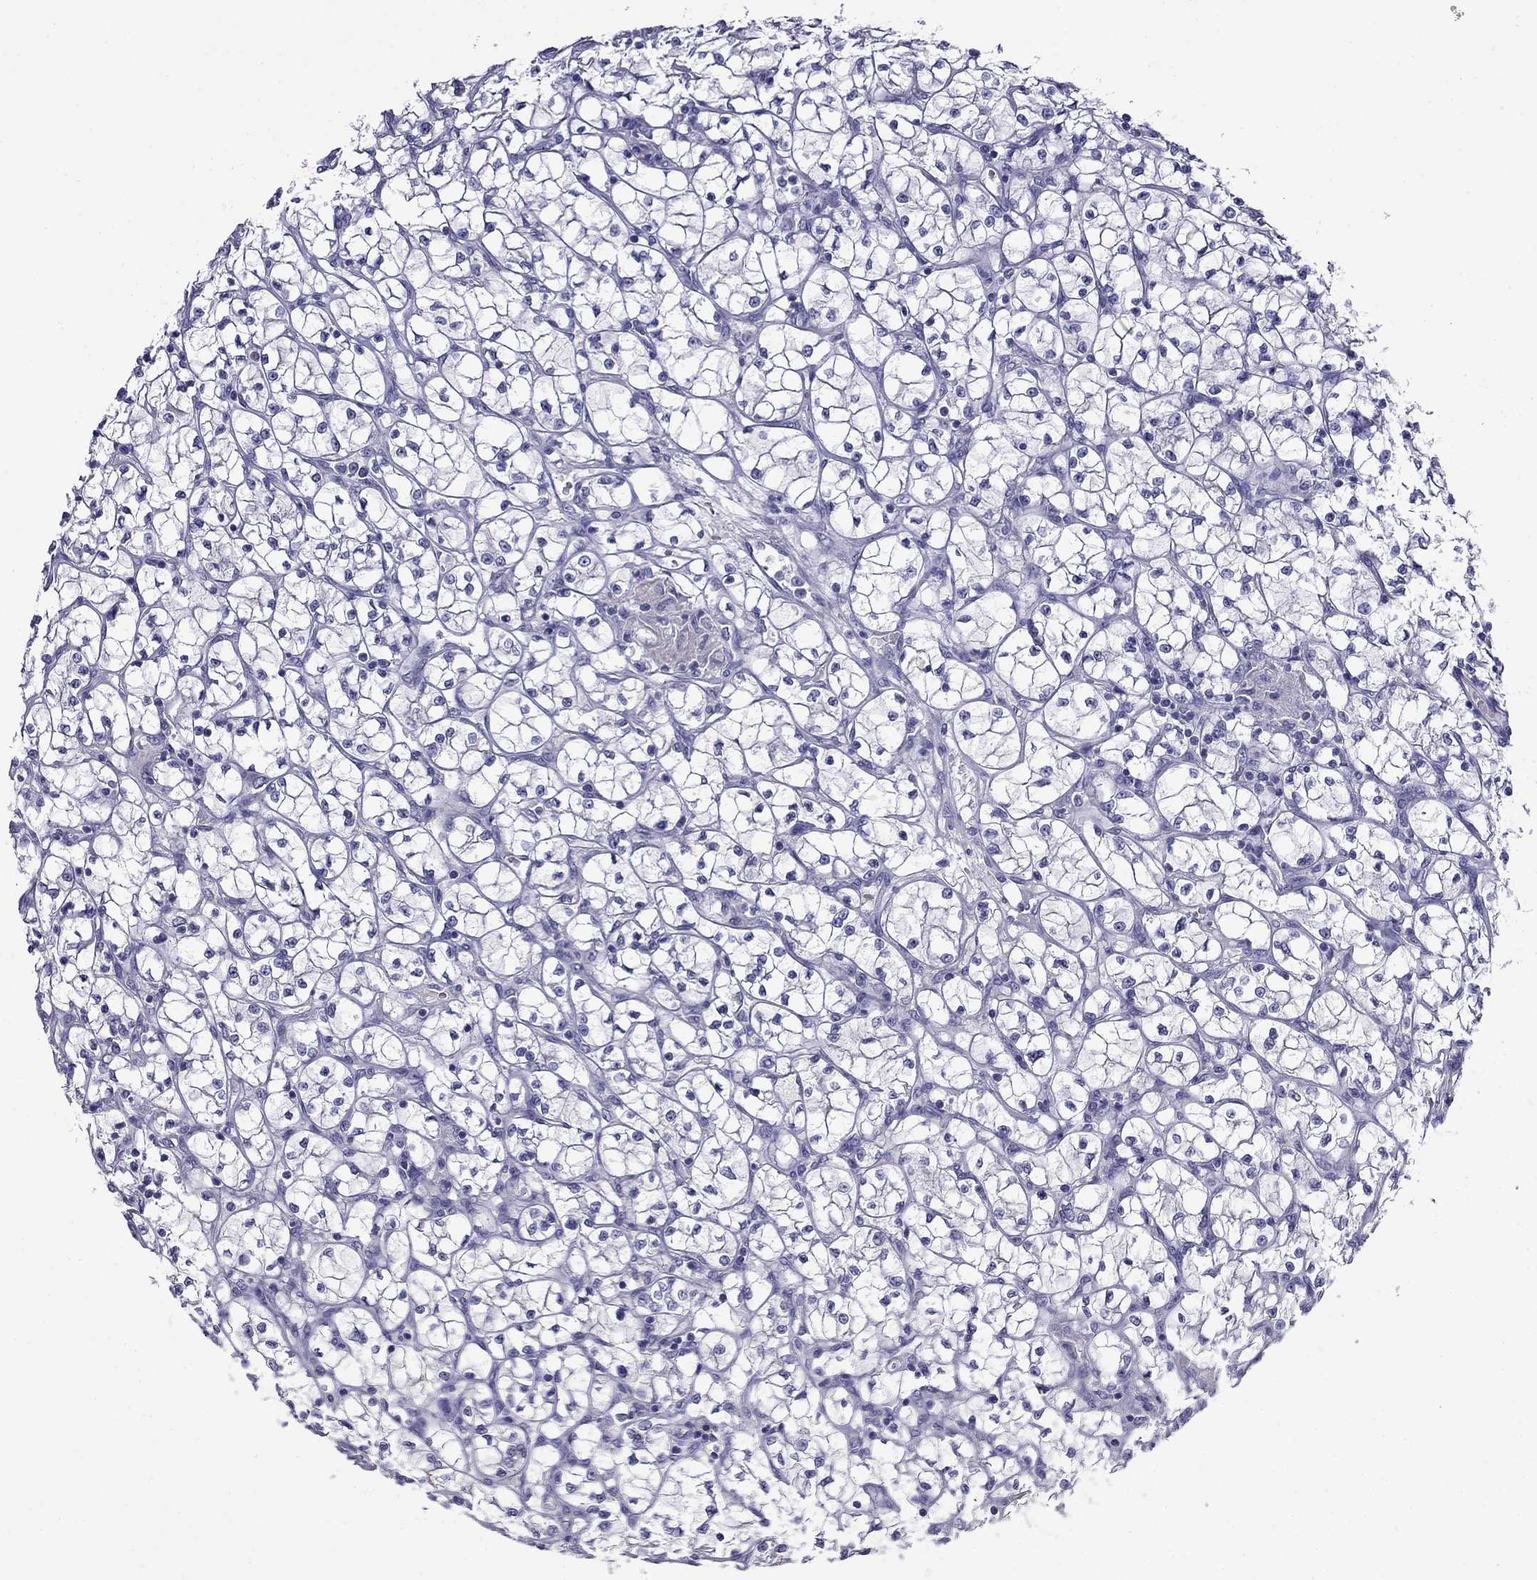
{"staining": {"intensity": "negative", "quantity": "none", "location": "none"}, "tissue": "renal cancer", "cell_type": "Tumor cells", "image_type": "cancer", "snomed": [{"axis": "morphology", "description": "Adenocarcinoma, NOS"}, {"axis": "topography", "description": "Kidney"}], "caption": "Tumor cells are negative for brown protein staining in renal adenocarcinoma.", "gene": "MYO15A", "patient": {"sex": "female", "age": 64}}